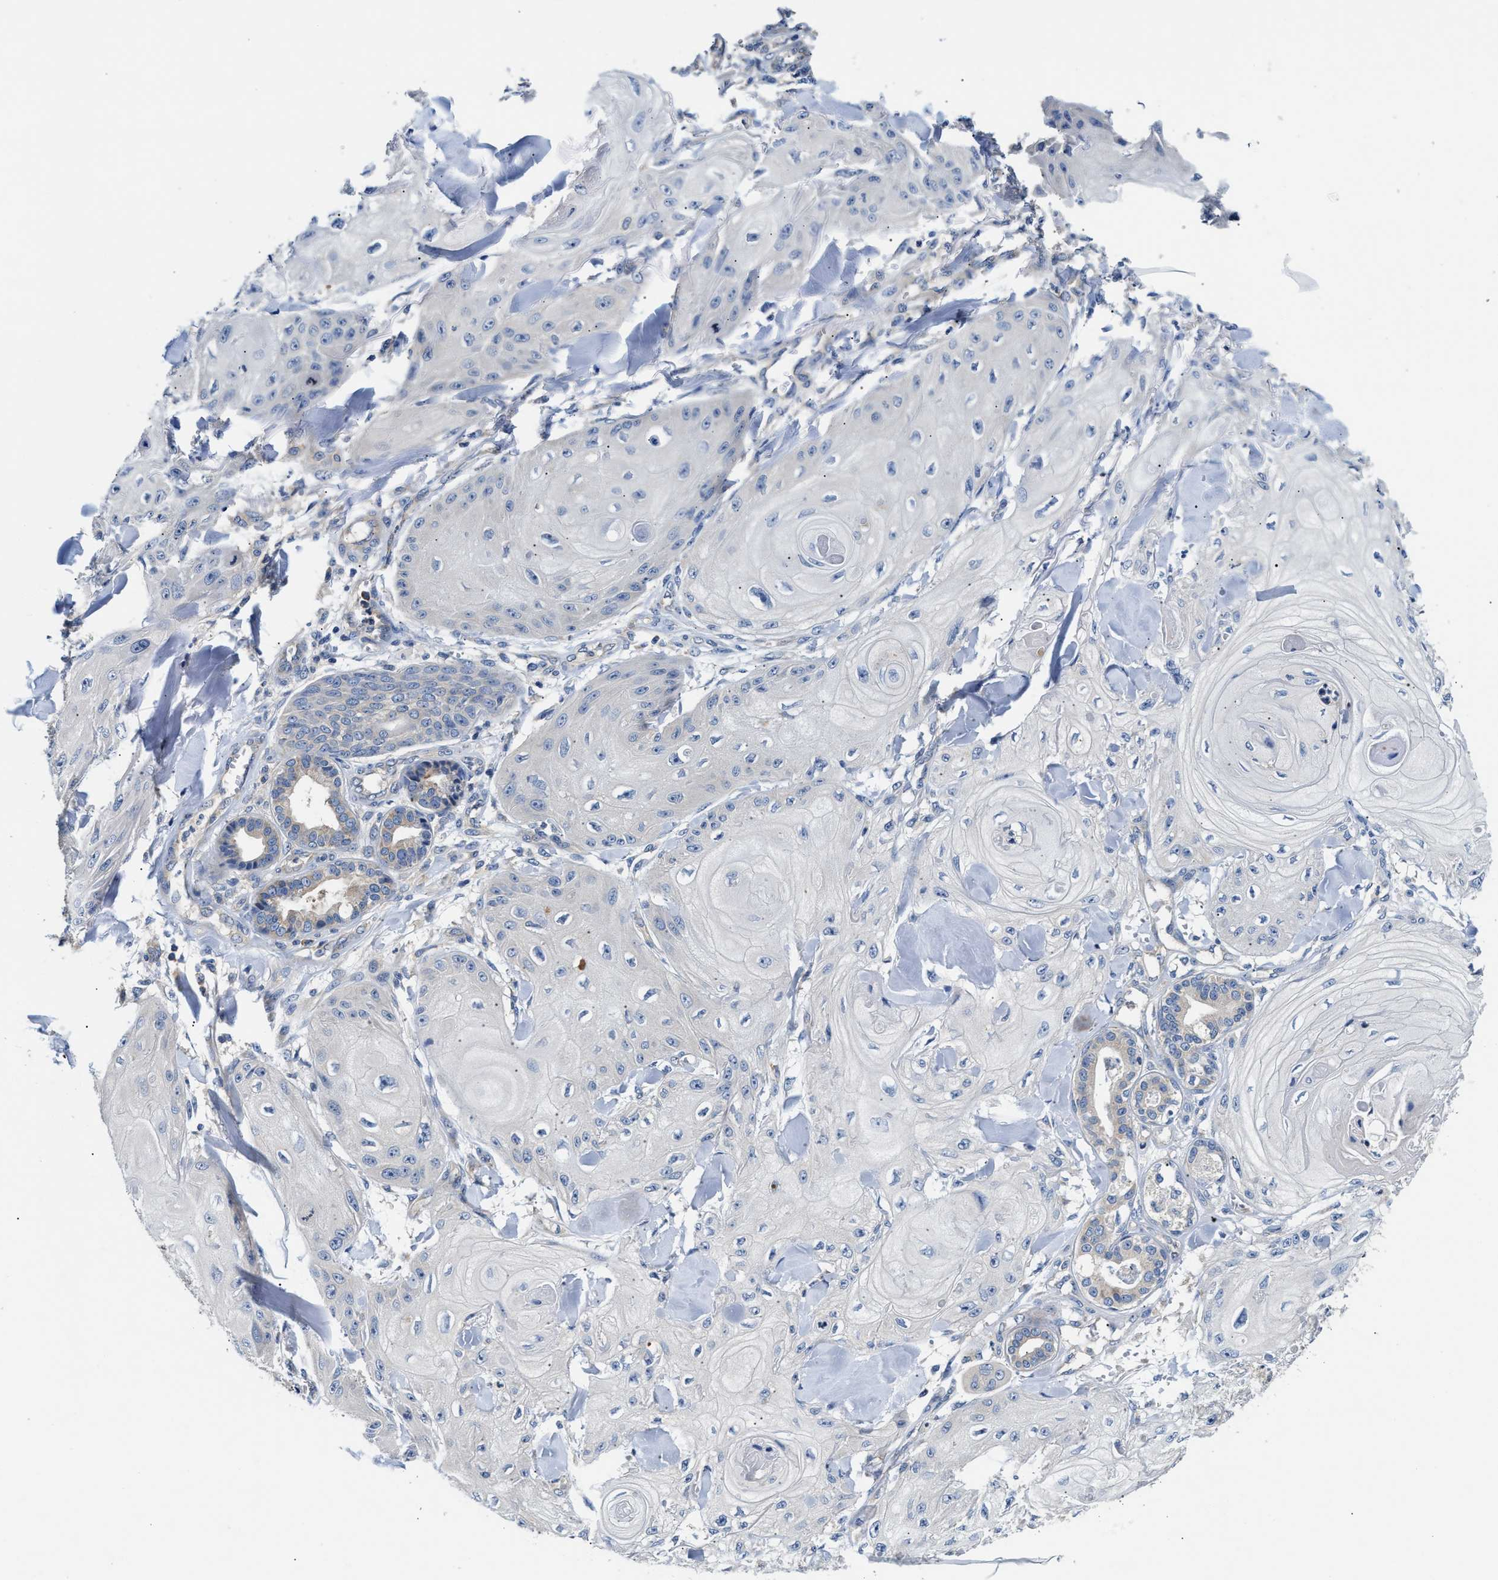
{"staining": {"intensity": "negative", "quantity": "none", "location": "none"}, "tissue": "skin cancer", "cell_type": "Tumor cells", "image_type": "cancer", "snomed": [{"axis": "morphology", "description": "Squamous cell carcinoma, NOS"}, {"axis": "topography", "description": "Skin"}], "caption": "The photomicrograph displays no significant expression in tumor cells of squamous cell carcinoma (skin).", "gene": "FAM185A", "patient": {"sex": "male", "age": 74}}